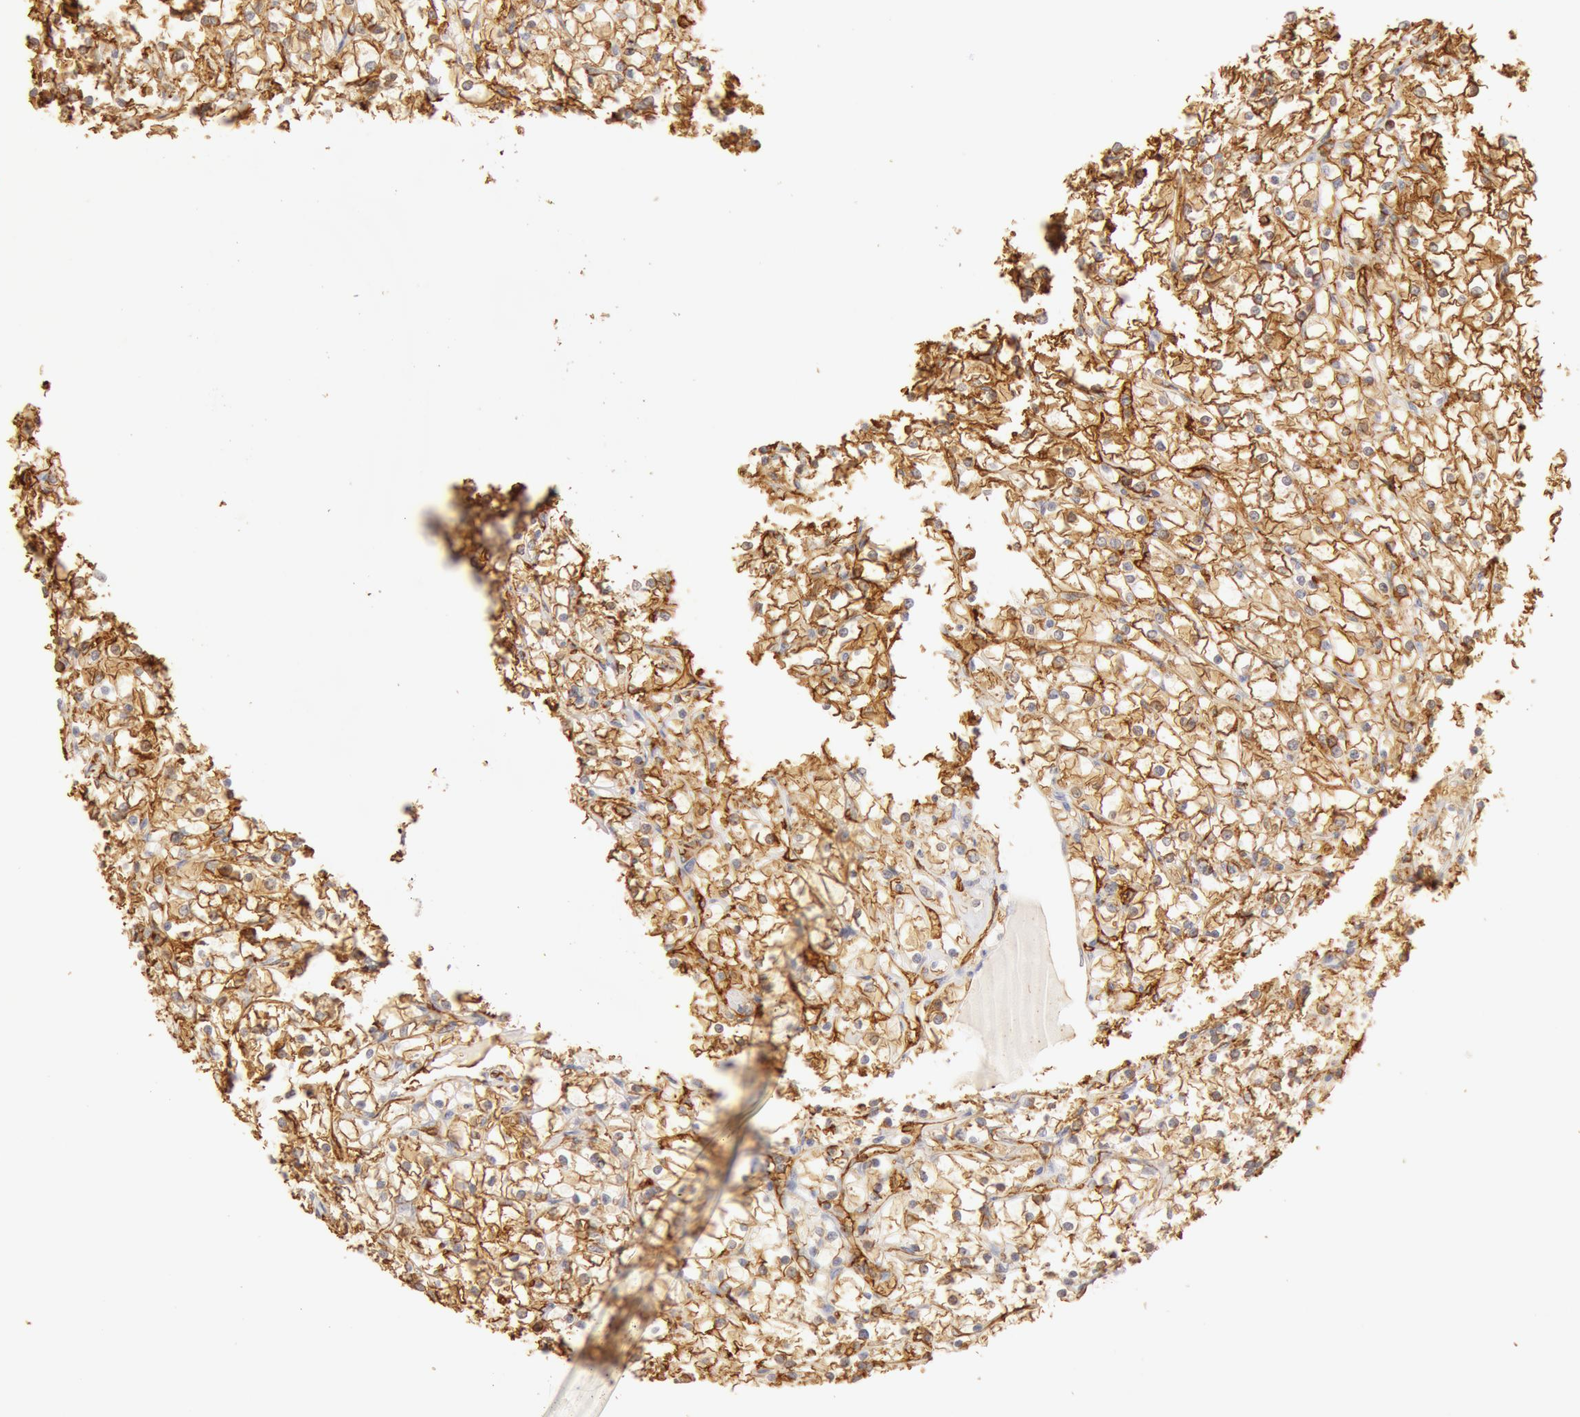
{"staining": {"intensity": "strong", "quantity": ">75%", "location": "cytoplasmic/membranous"}, "tissue": "renal cancer", "cell_type": "Tumor cells", "image_type": "cancer", "snomed": [{"axis": "morphology", "description": "Adenocarcinoma, NOS"}, {"axis": "topography", "description": "Kidney"}], "caption": "Tumor cells exhibit strong cytoplasmic/membranous expression in approximately >75% of cells in adenocarcinoma (renal).", "gene": "AQP1", "patient": {"sex": "female", "age": 73}}